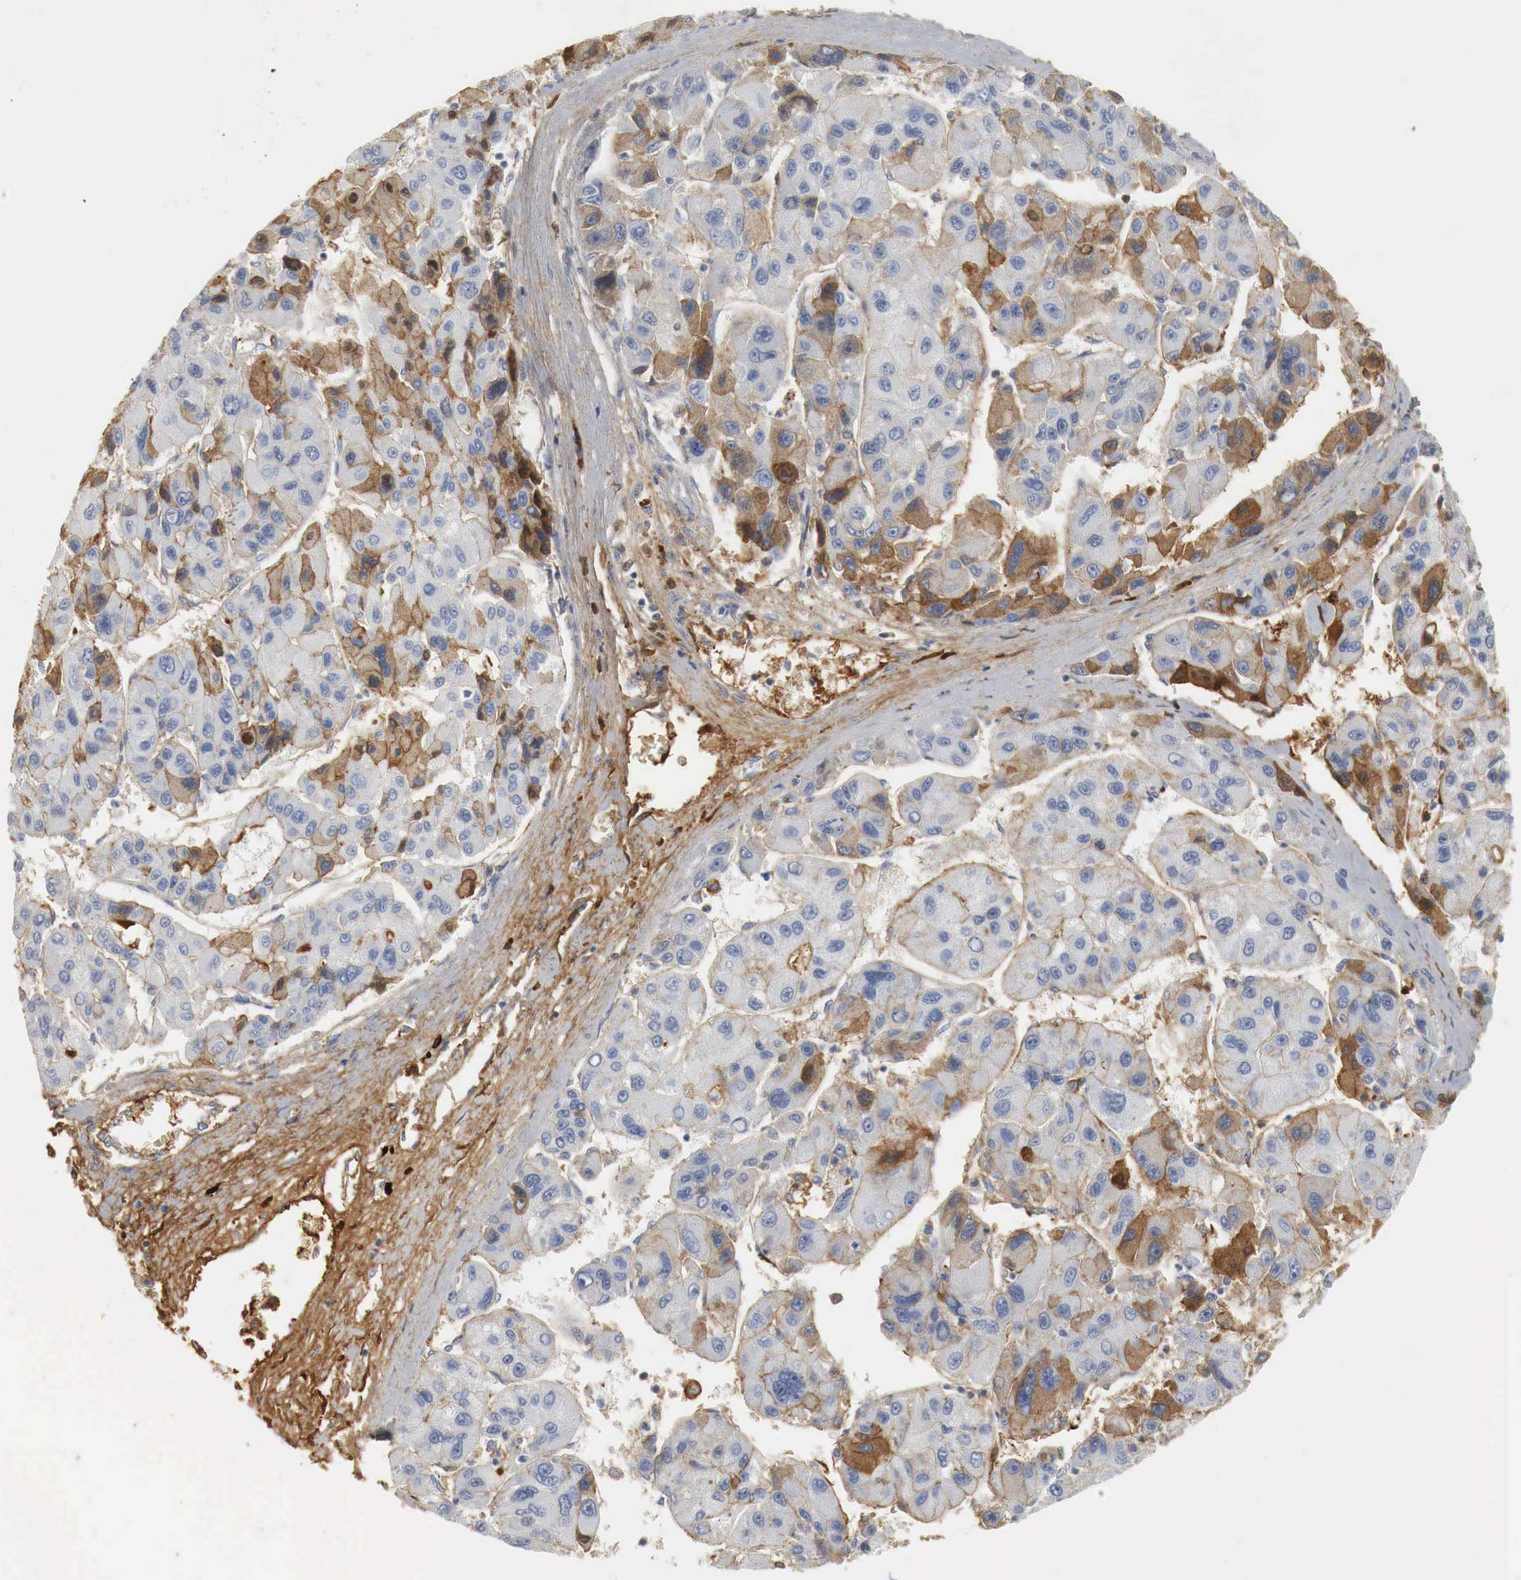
{"staining": {"intensity": "moderate", "quantity": "<25%", "location": "cytoplasmic/membranous"}, "tissue": "liver cancer", "cell_type": "Tumor cells", "image_type": "cancer", "snomed": [{"axis": "morphology", "description": "Carcinoma, Hepatocellular, NOS"}, {"axis": "topography", "description": "Liver"}], "caption": "Hepatocellular carcinoma (liver) was stained to show a protein in brown. There is low levels of moderate cytoplasmic/membranous staining in about <25% of tumor cells.", "gene": "IGLC3", "patient": {"sex": "male", "age": 64}}